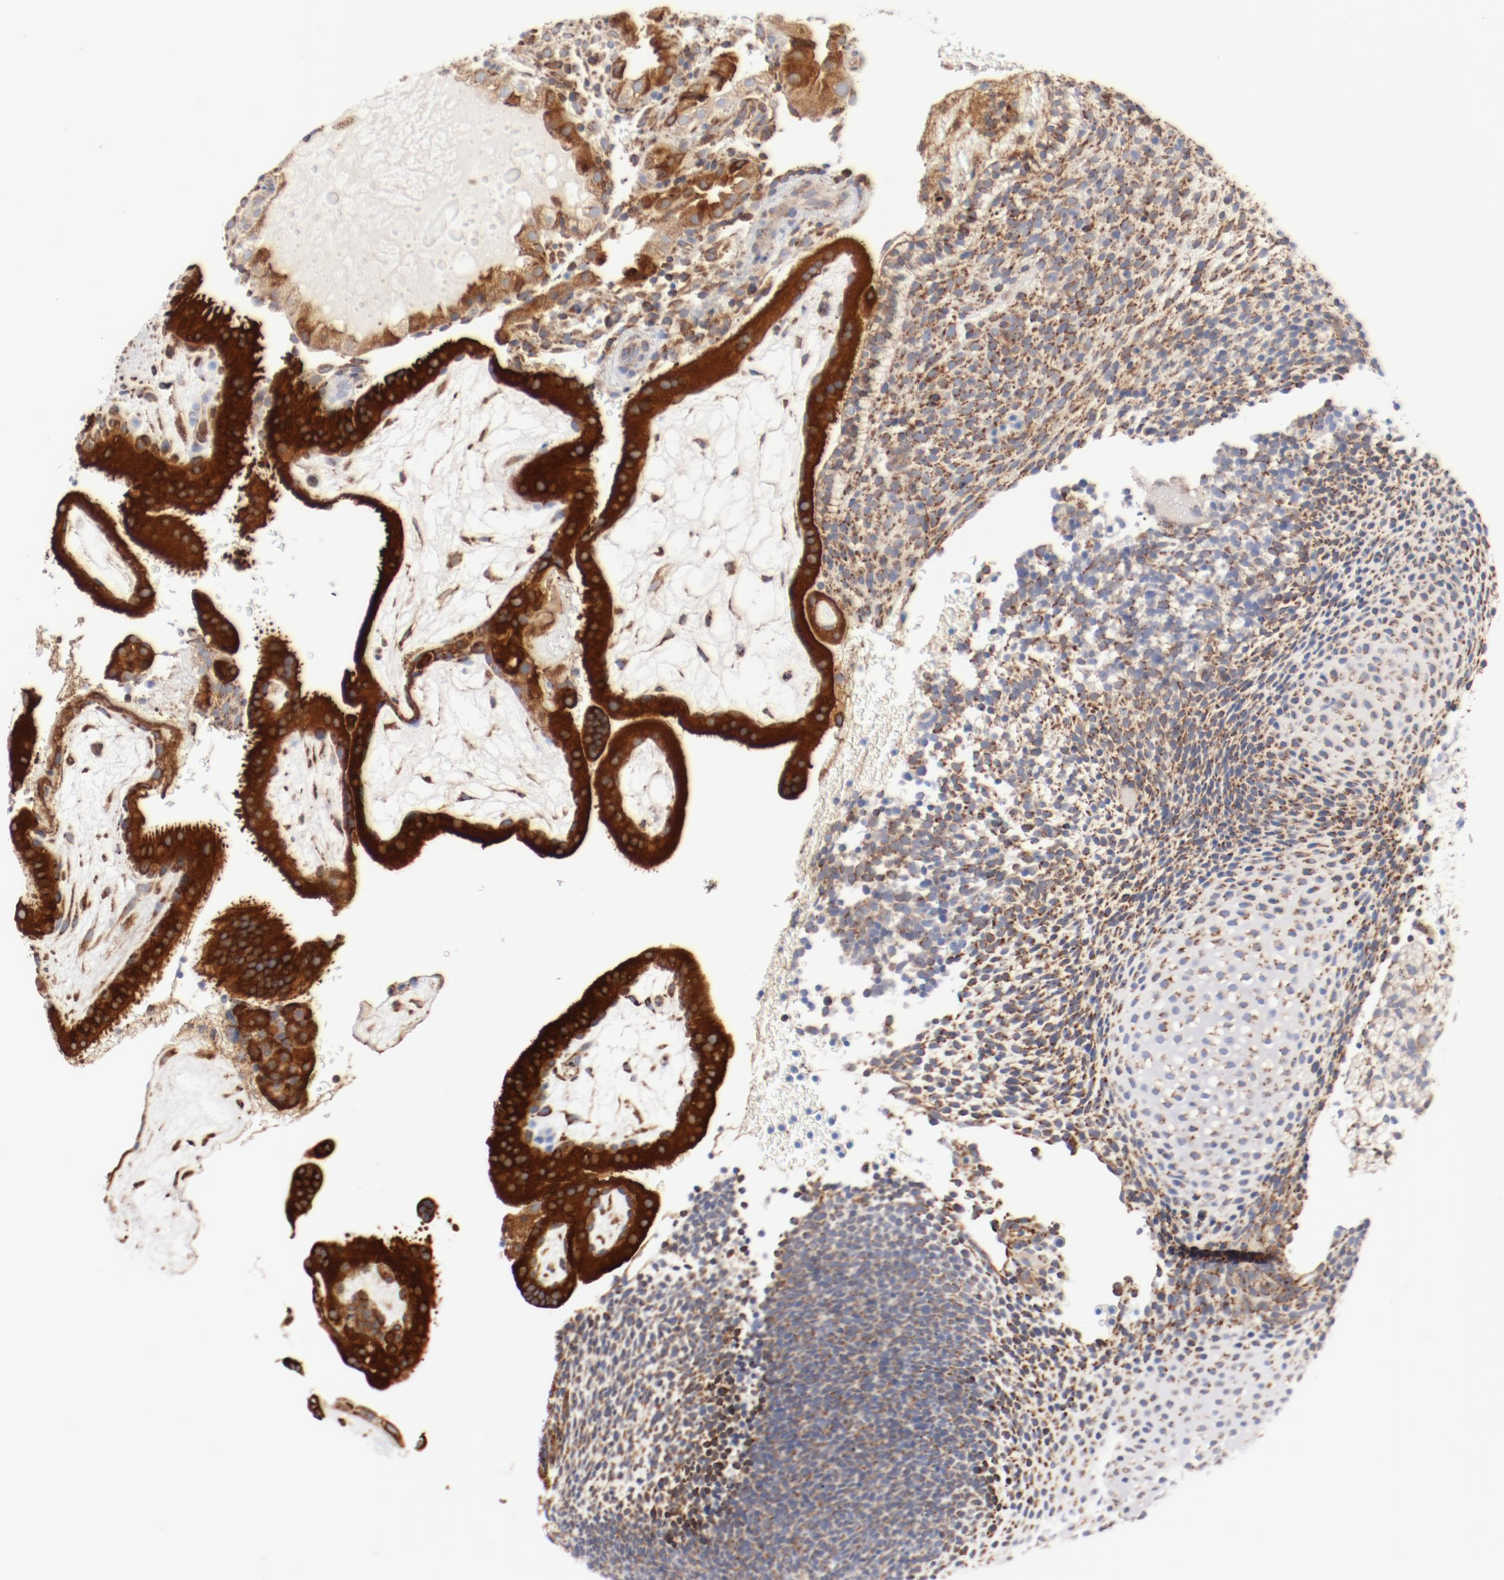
{"staining": {"intensity": "moderate", "quantity": ">75%", "location": "cytoplasmic/membranous"}, "tissue": "placenta", "cell_type": "Decidual cells", "image_type": "normal", "snomed": [{"axis": "morphology", "description": "Normal tissue, NOS"}, {"axis": "topography", "description": "Placenta"}], "caption": "Decidual cells reveal medium levels of moderate cytoplasmic/membranous positivity in approximately >75% of cells in unremarkable placenta. (brown staining indicates protein expression, while blue staining denotes nuclei).", "gene": "PDPK1", "patient": {"sex": "female", "age": 19}}